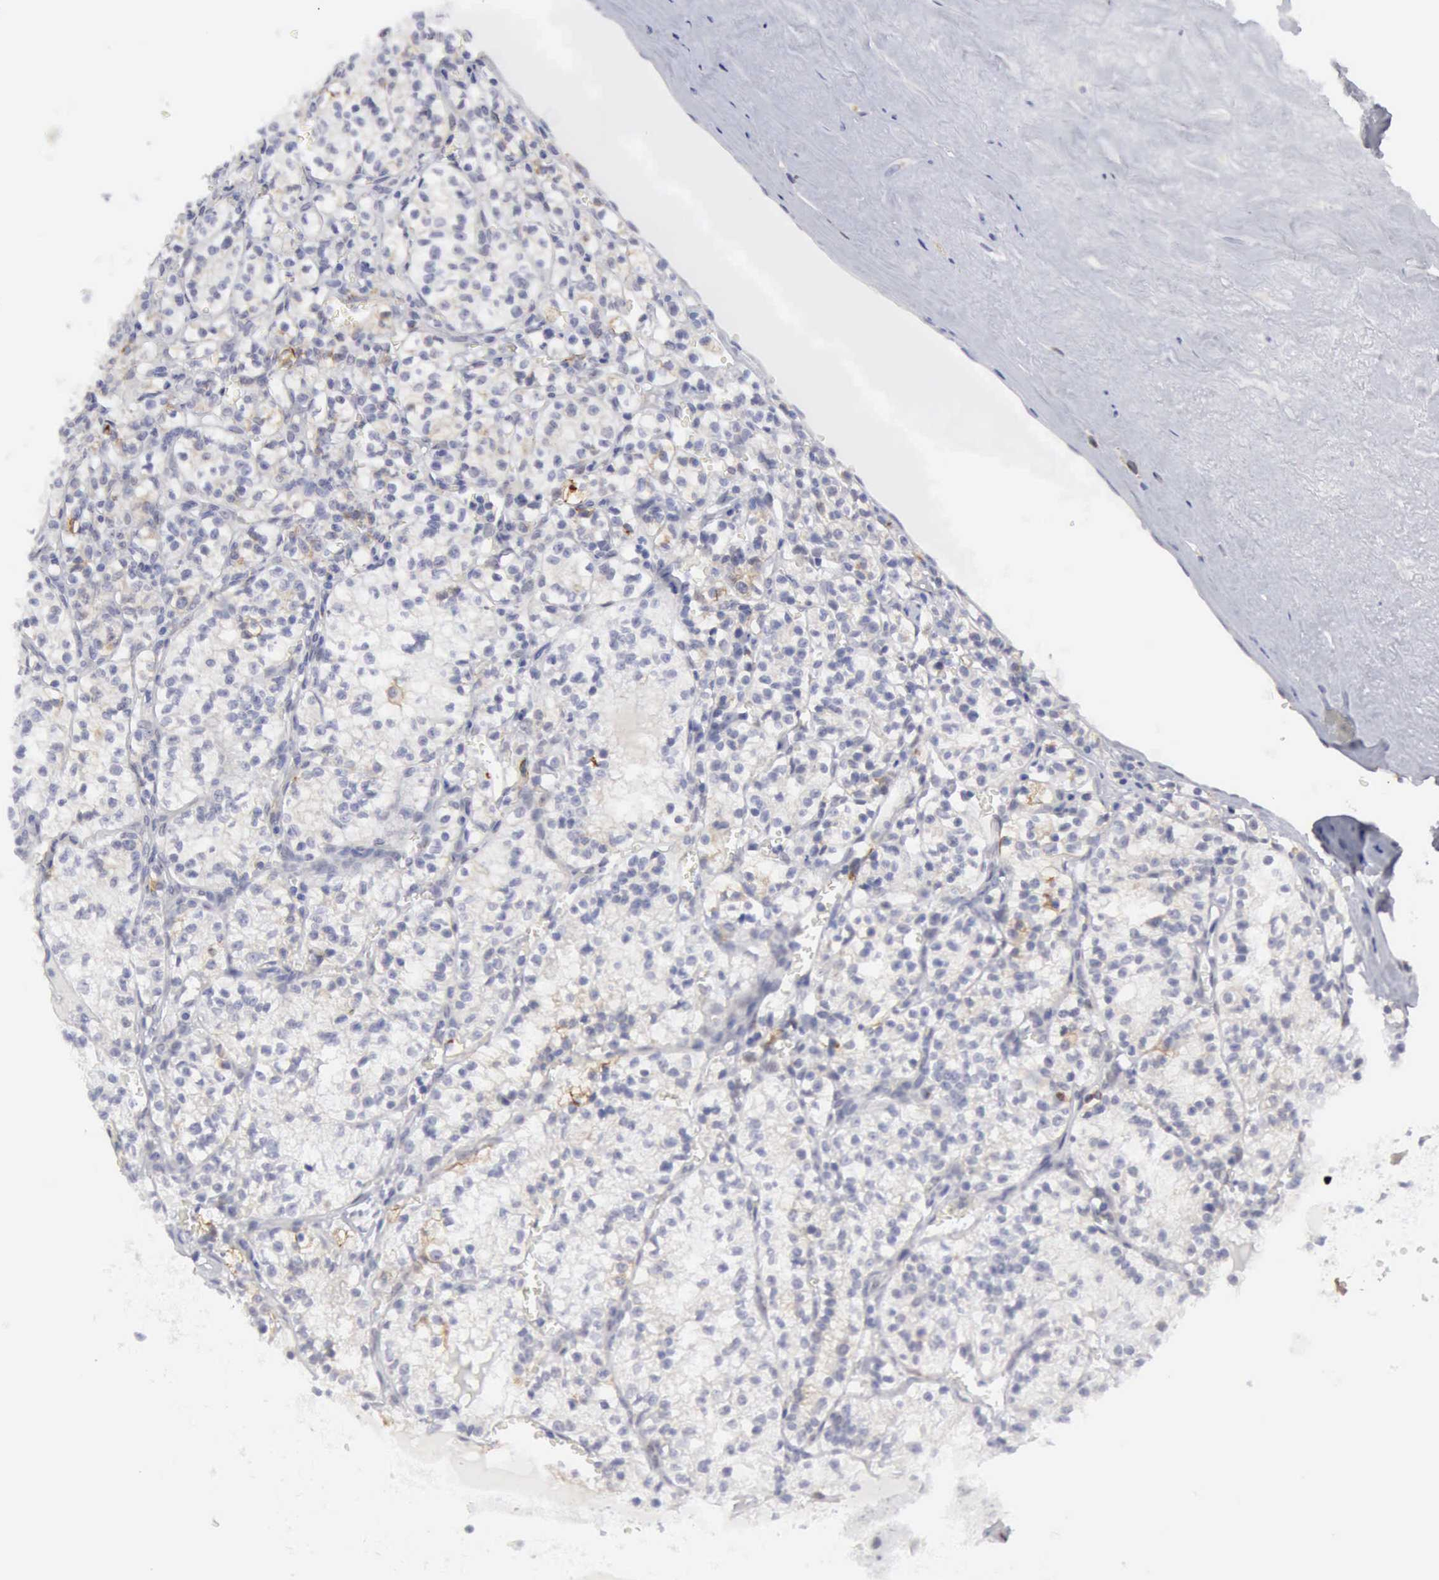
{"staining": {"intensity": "negative", "quantity": "none", "location": "none"}, "tissue": "renal cancer", "cell_type": "Tumor cells", "image_type": "cancer", "snomed": [{"axis": "morphology", "description": "Adenocarcinoma, NOS"}, {"axis": "topography", "description": "Kidney"}], "caption": "High magnification brightfield microscopy of renal cancer stained with DAB (3,3'-diaminobenzidine) (brown) and counterstained with hematoxylin (blue): tumor cells show no significant expression.", "gene": "TFRC", "patient": {"sex": "male", "age": 61}}